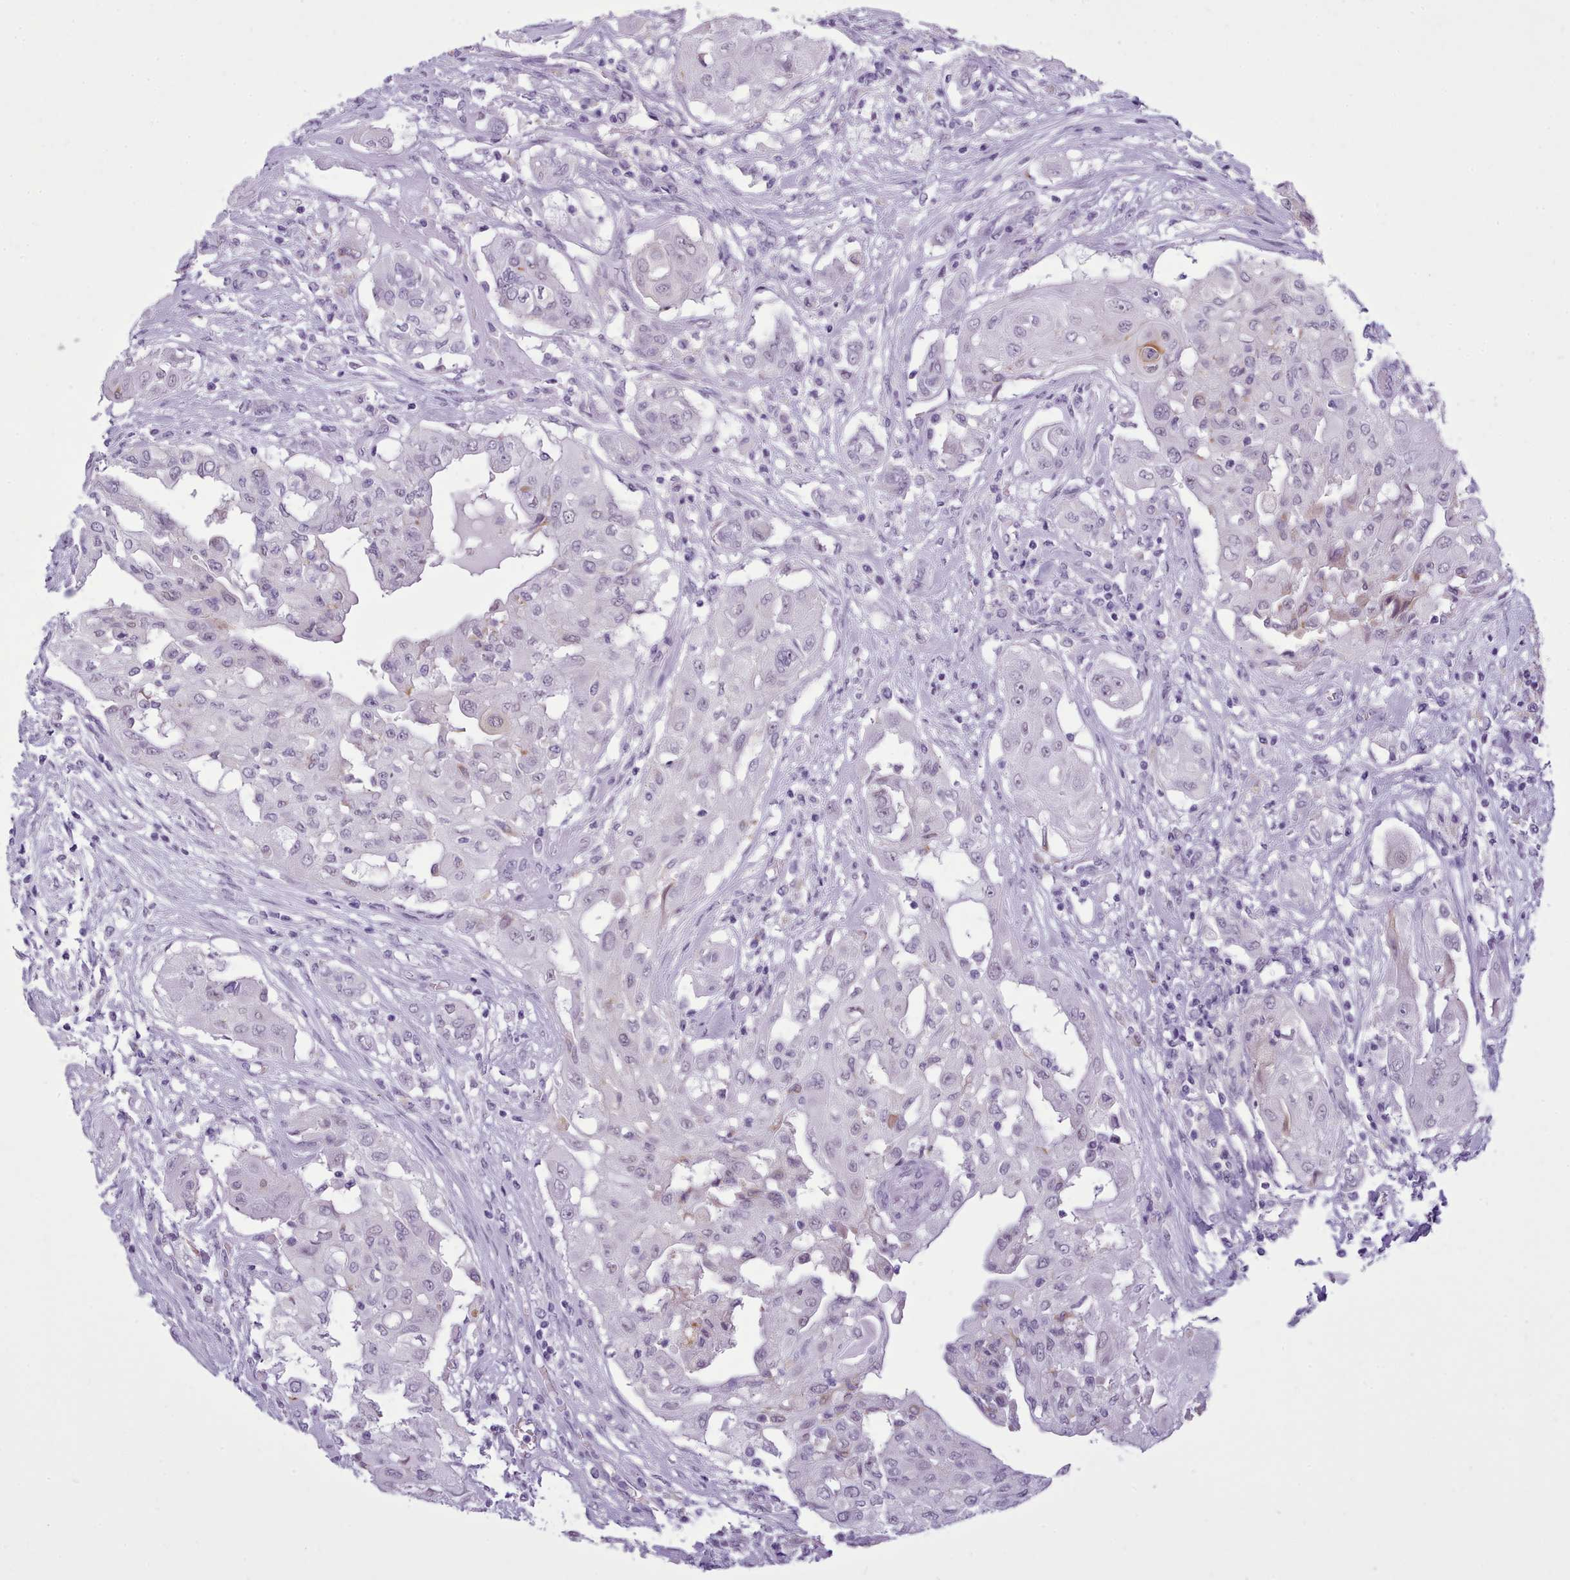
{"staining": {"intensity": "negative", "quantity": "none", "location": "none"}, "tissue": "thyroid cancer", "cell_type": "Tumor cells", "image_type": "cancer", "snomed": [{"axis": "morphology", "description": "Papillary adenocarcinoma, NOS"}, {"axis": "topography", "description": "Thyroid gland"}], "caption": "This is an IHC image of human thyroid papillary adenocarcinoma. There is no expression in tumor cells.", "gene": "FBXO48", "patient": {"sex": "female", "age": 59}}